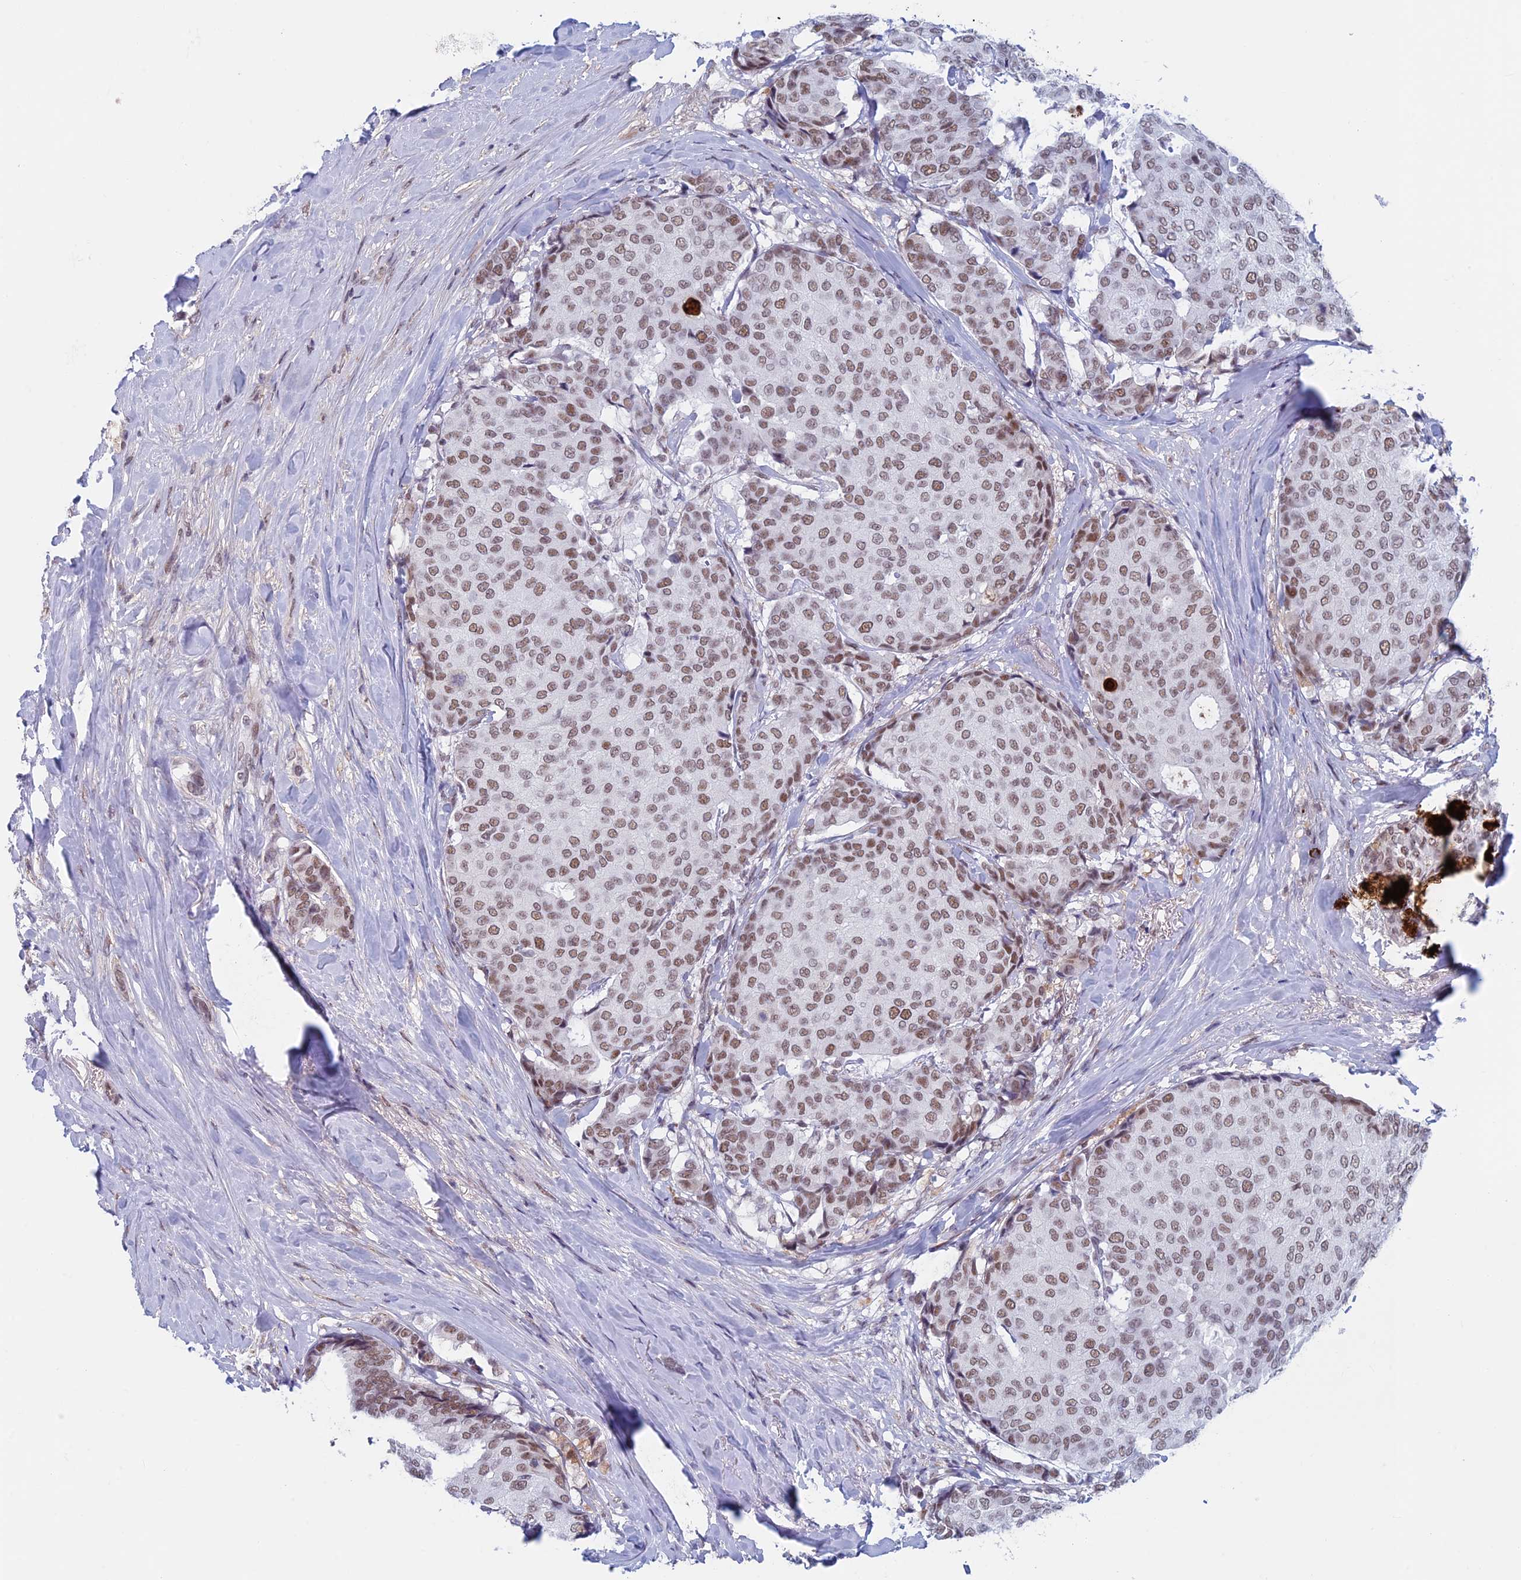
{"staining": {"intensity": "moderate", "quantity": ">75%", "location": "nuclear"}, "tissue": "breast cancer", "cell_type": "Tumor cells", "image_type": "cancer", "snomed": [{"axis": "morphology", "description": "Duct carcinoma"}, {"axis": "topography", "description": "Breast"}], "caption": "IHC of breast cancer demonstrates medium levels of moderate nuclear expression in about >75% of tumor cells.", "gene": "ASH2L", "patient": {"sex": "female", "age": 75}}